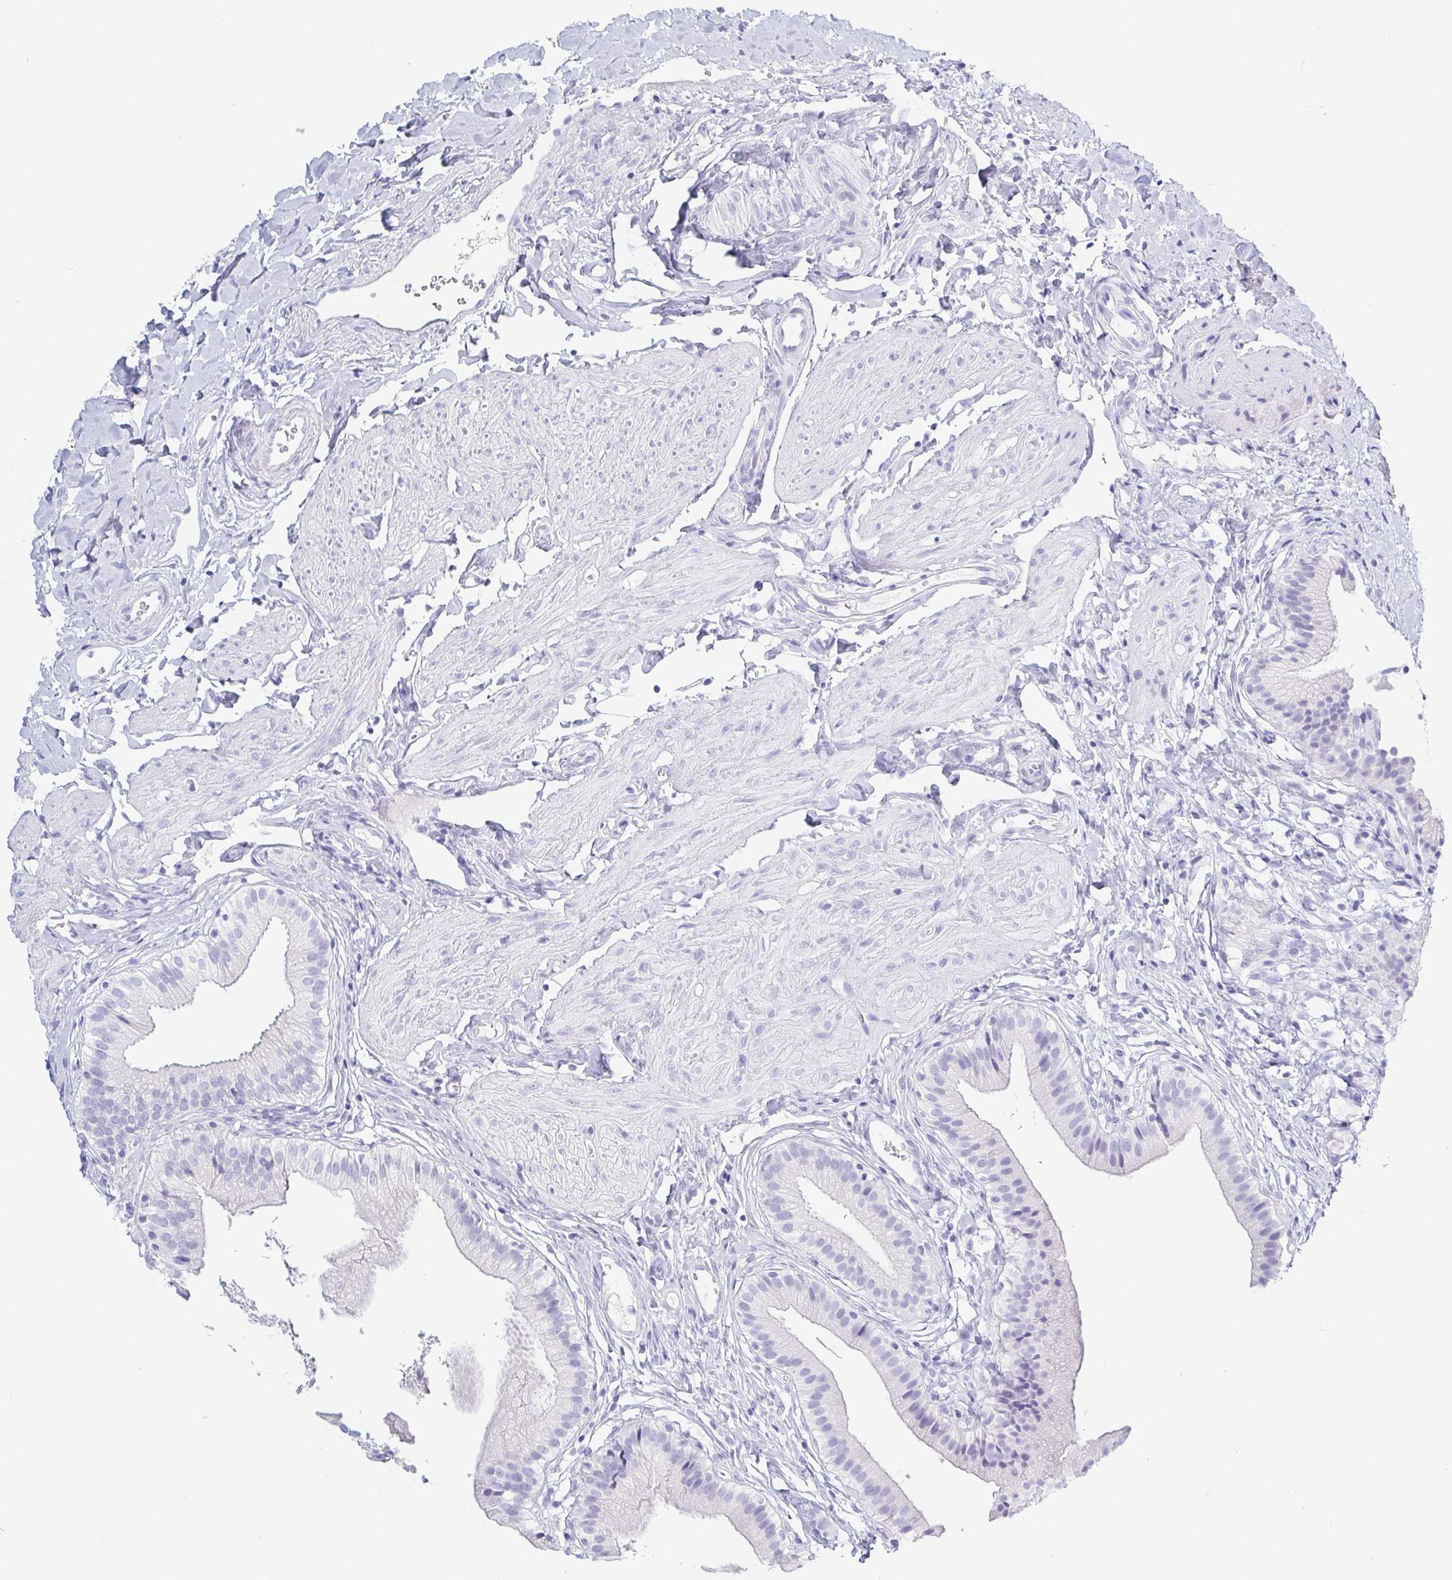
{"staining": {"intensity": "negative", "quantity": "none", "location": "none"}, "tissue": "gallbladder", "cell_type": "Glandular cells", "image_type": "normal", "snomed": [{"axis": "morphology", "description": "Normal tissue, NOS"}, {"axis": "topography", "description": "Gallbladder"}], "caption": "Immunohistochemistry (IHC) histopathology image of normal gallbladder: human gallbladder stained with DAB (3,3'-diaminobenzidine) shows no significant protein expression in glandular cells.", "gene": "ZG16B", "patient": {"sex": "female", "age": 47}}